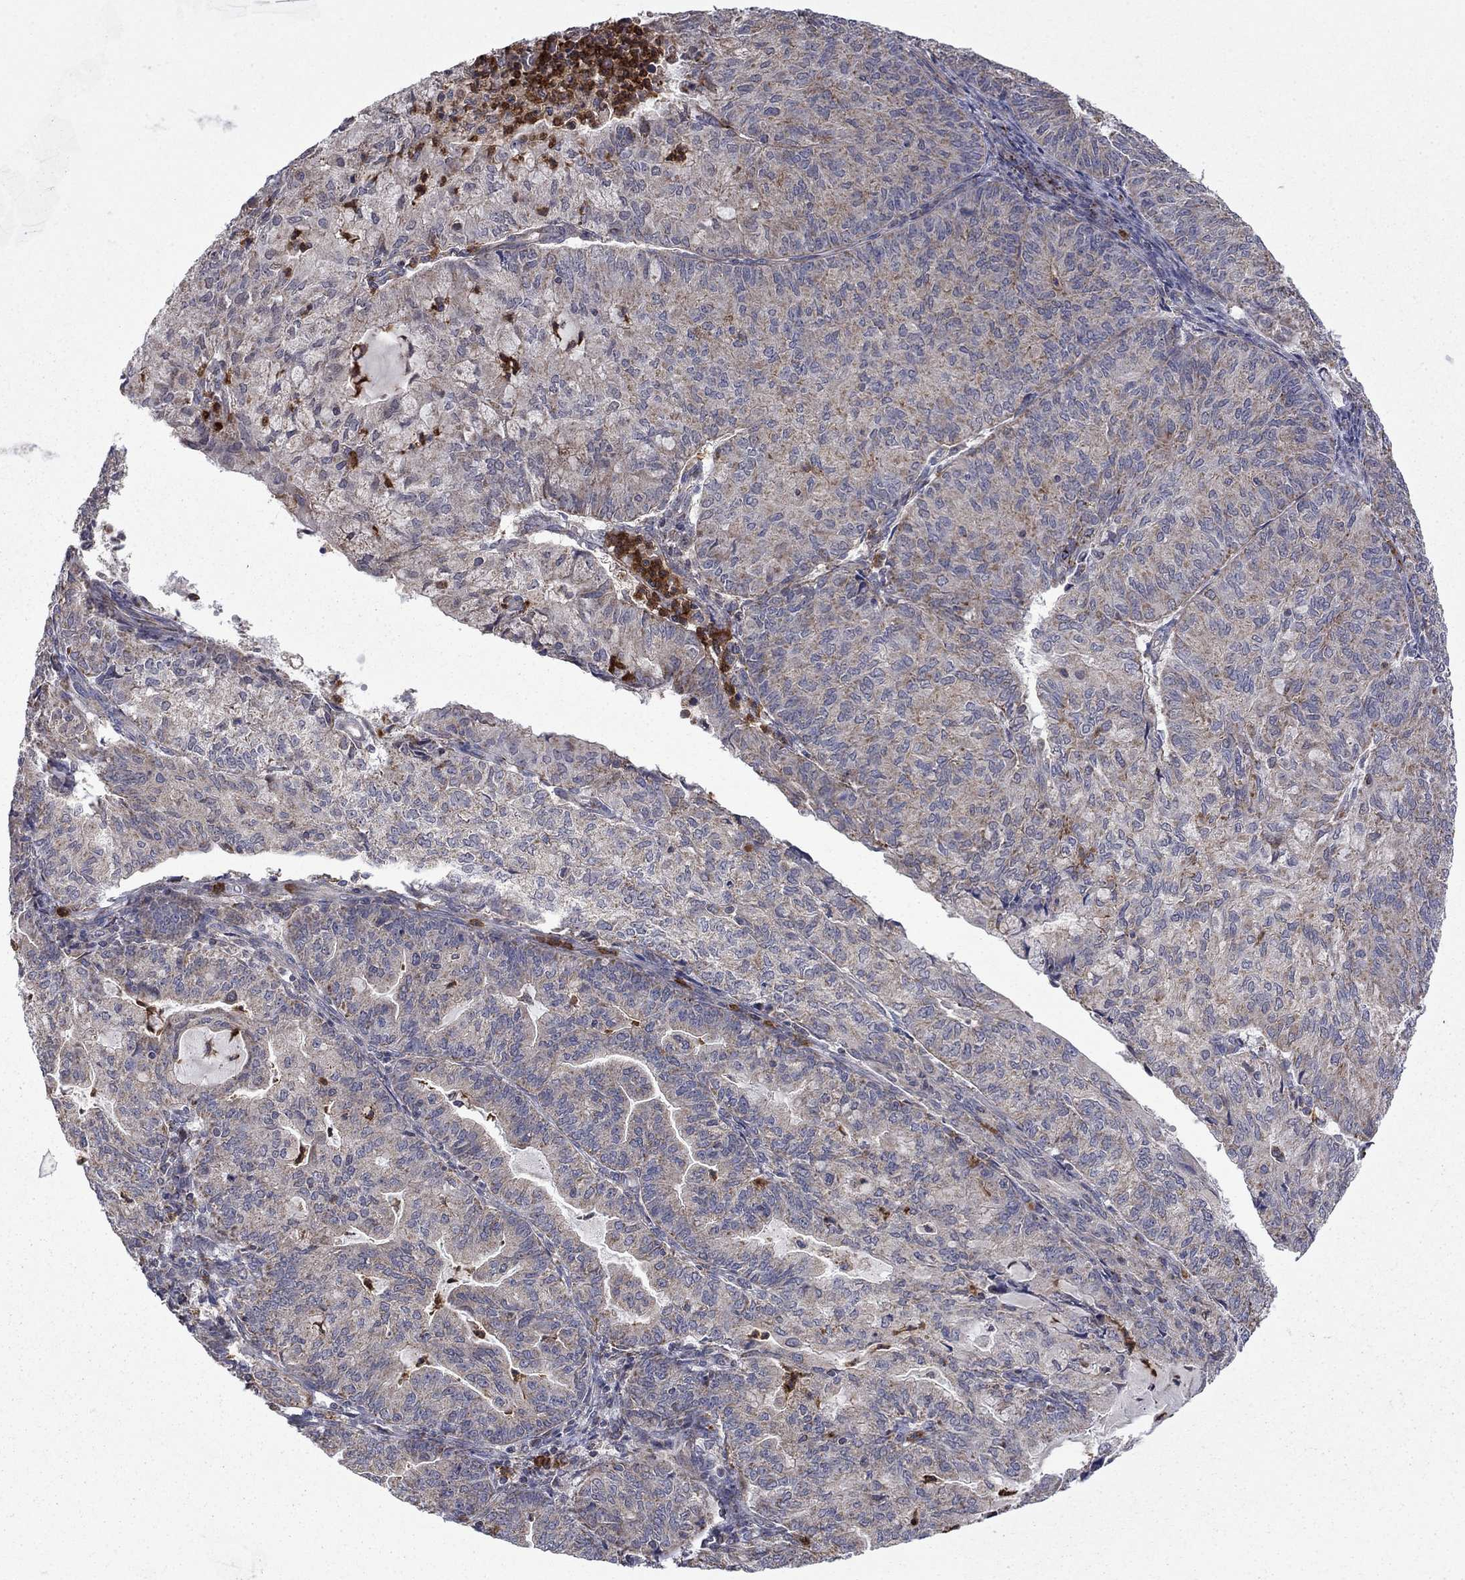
{"staining": {"intensity": "moderate", "quantity": "<25%", "location": "cytoplasmic/membranous"}, "tissue": "endometrial cancer", "cell_type": "Tumor cells", "image_type": "cancer", "snomed": [{"axis": "morphology", "description": "Adenocarcinoma, NOS"}, {"axis": "topography", "description": "Endometrium"}], "caption": "IHC of adenocarcinoma (endometrial) shows low levels of moderate cytoplasmic/membranous expression in about <25% of tumor cells.", "gene": "DOP1B", "patient": {"sex": "female", "age": 82}}